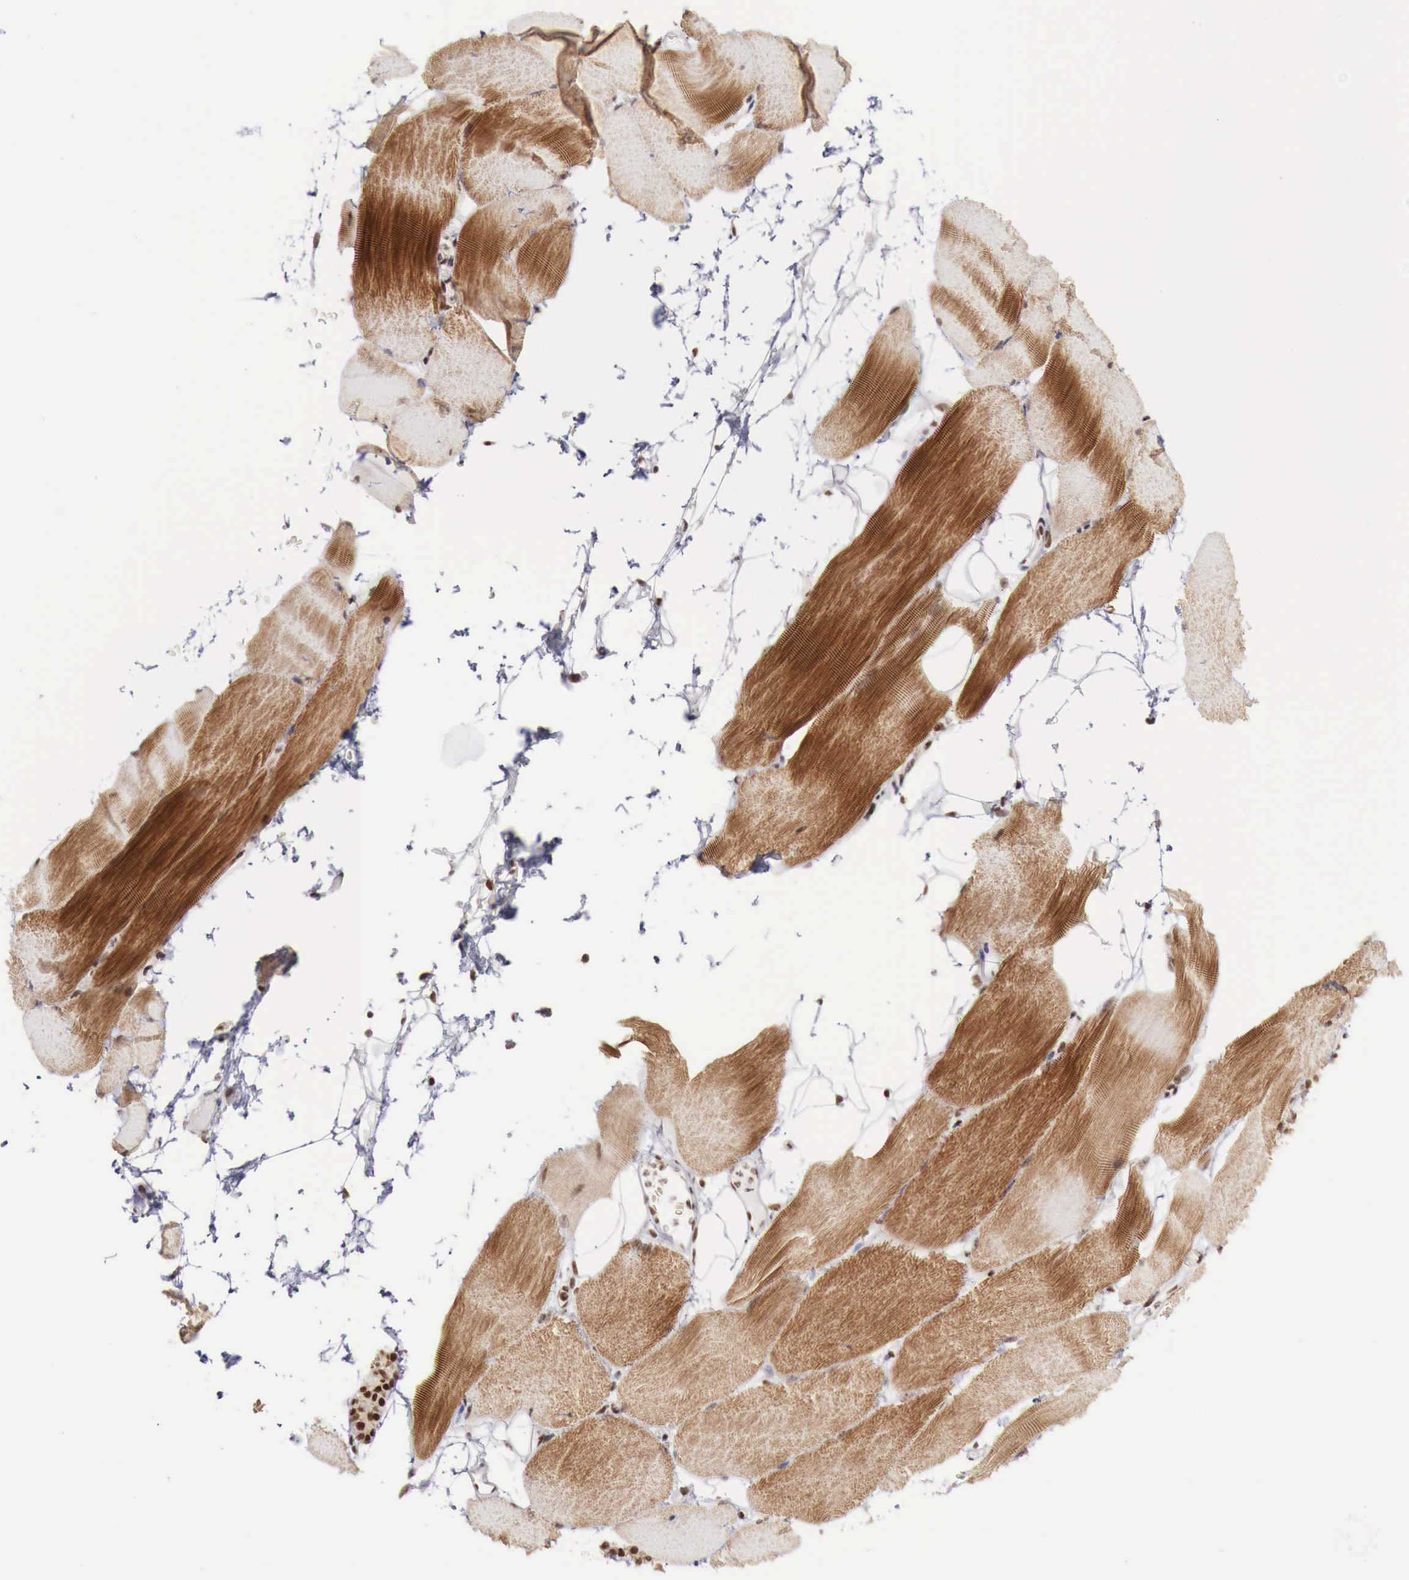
{"staining": {"intensity": "strong", "quantity": ">75%", "location": "cytoplasmic/membranous"}, "tissue": "skeletal muscle", "cell_type": "Myocytes", "image_type": "normal", "snomed": [{"axis": "morphology", "description": "Normal tissue, NOS"}, {"axis": "topography", "description": "Skeletal muscle"}, {"axis": "topography", "description": "Parathyroid gland"}], "caption": "Myocytes reveal strong cytoplasmic/membranous expression in about >75% of cells in normal skeletal muscle.", "gene": "PHF14", "patient": {"sex": "female", "age": 37}}